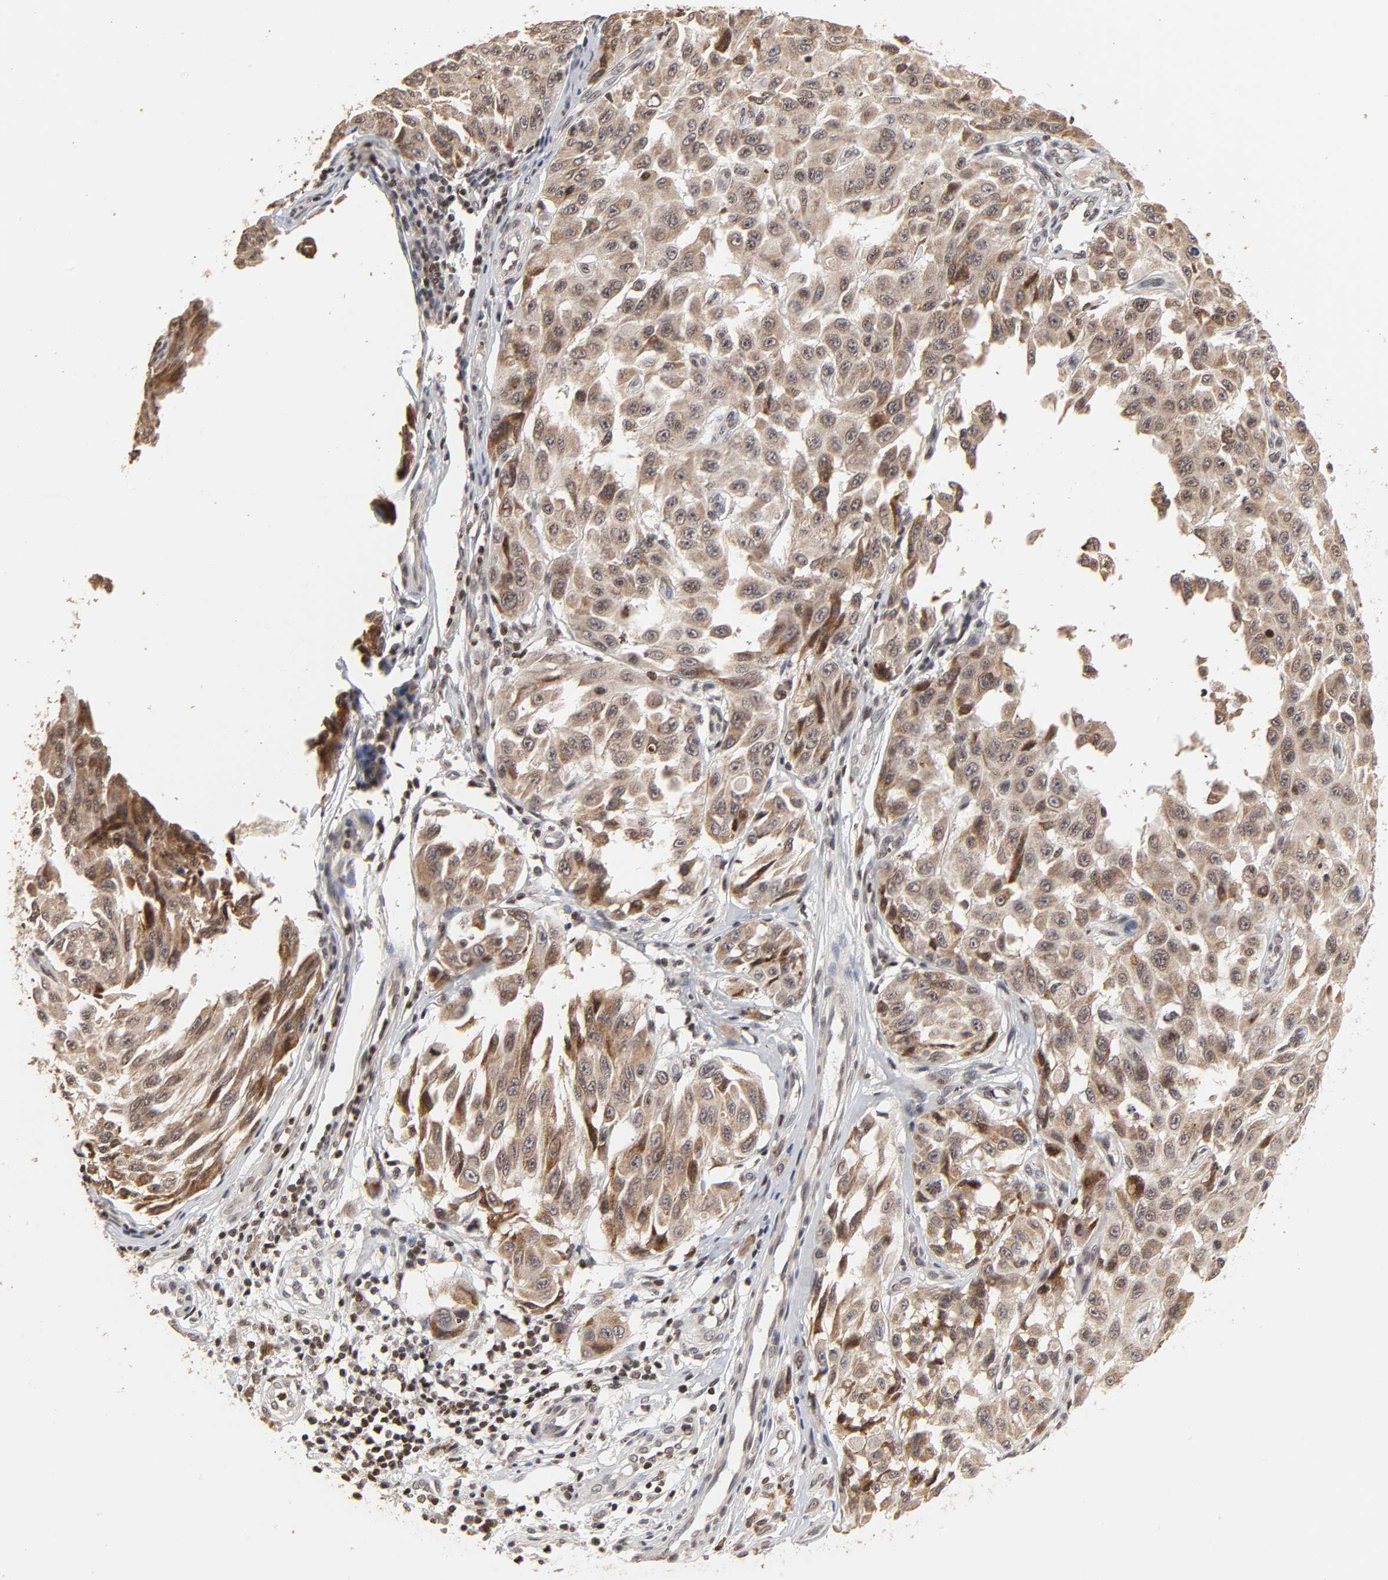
{"staining": {"intensity": "strong", "quantity": ">75%", "location": "cytoplasmic/membranous"}, "tissue": "melanoma", "cell_type": "Tumor cells", "image_type": "cancer", "snomed": [{"axis": "morphology", "description": "Malignant melanoma, NOS"}, {"axis": "topography", "description": "Skin"}], "caption": "High-power microscopy captured an IHC image of melanoma, revealing strong cytoplasmic/membranous staining in approximately >75% of tumor cells.", "gene": "ZNF473", "patient": {"sex": "male", "age": 30}}